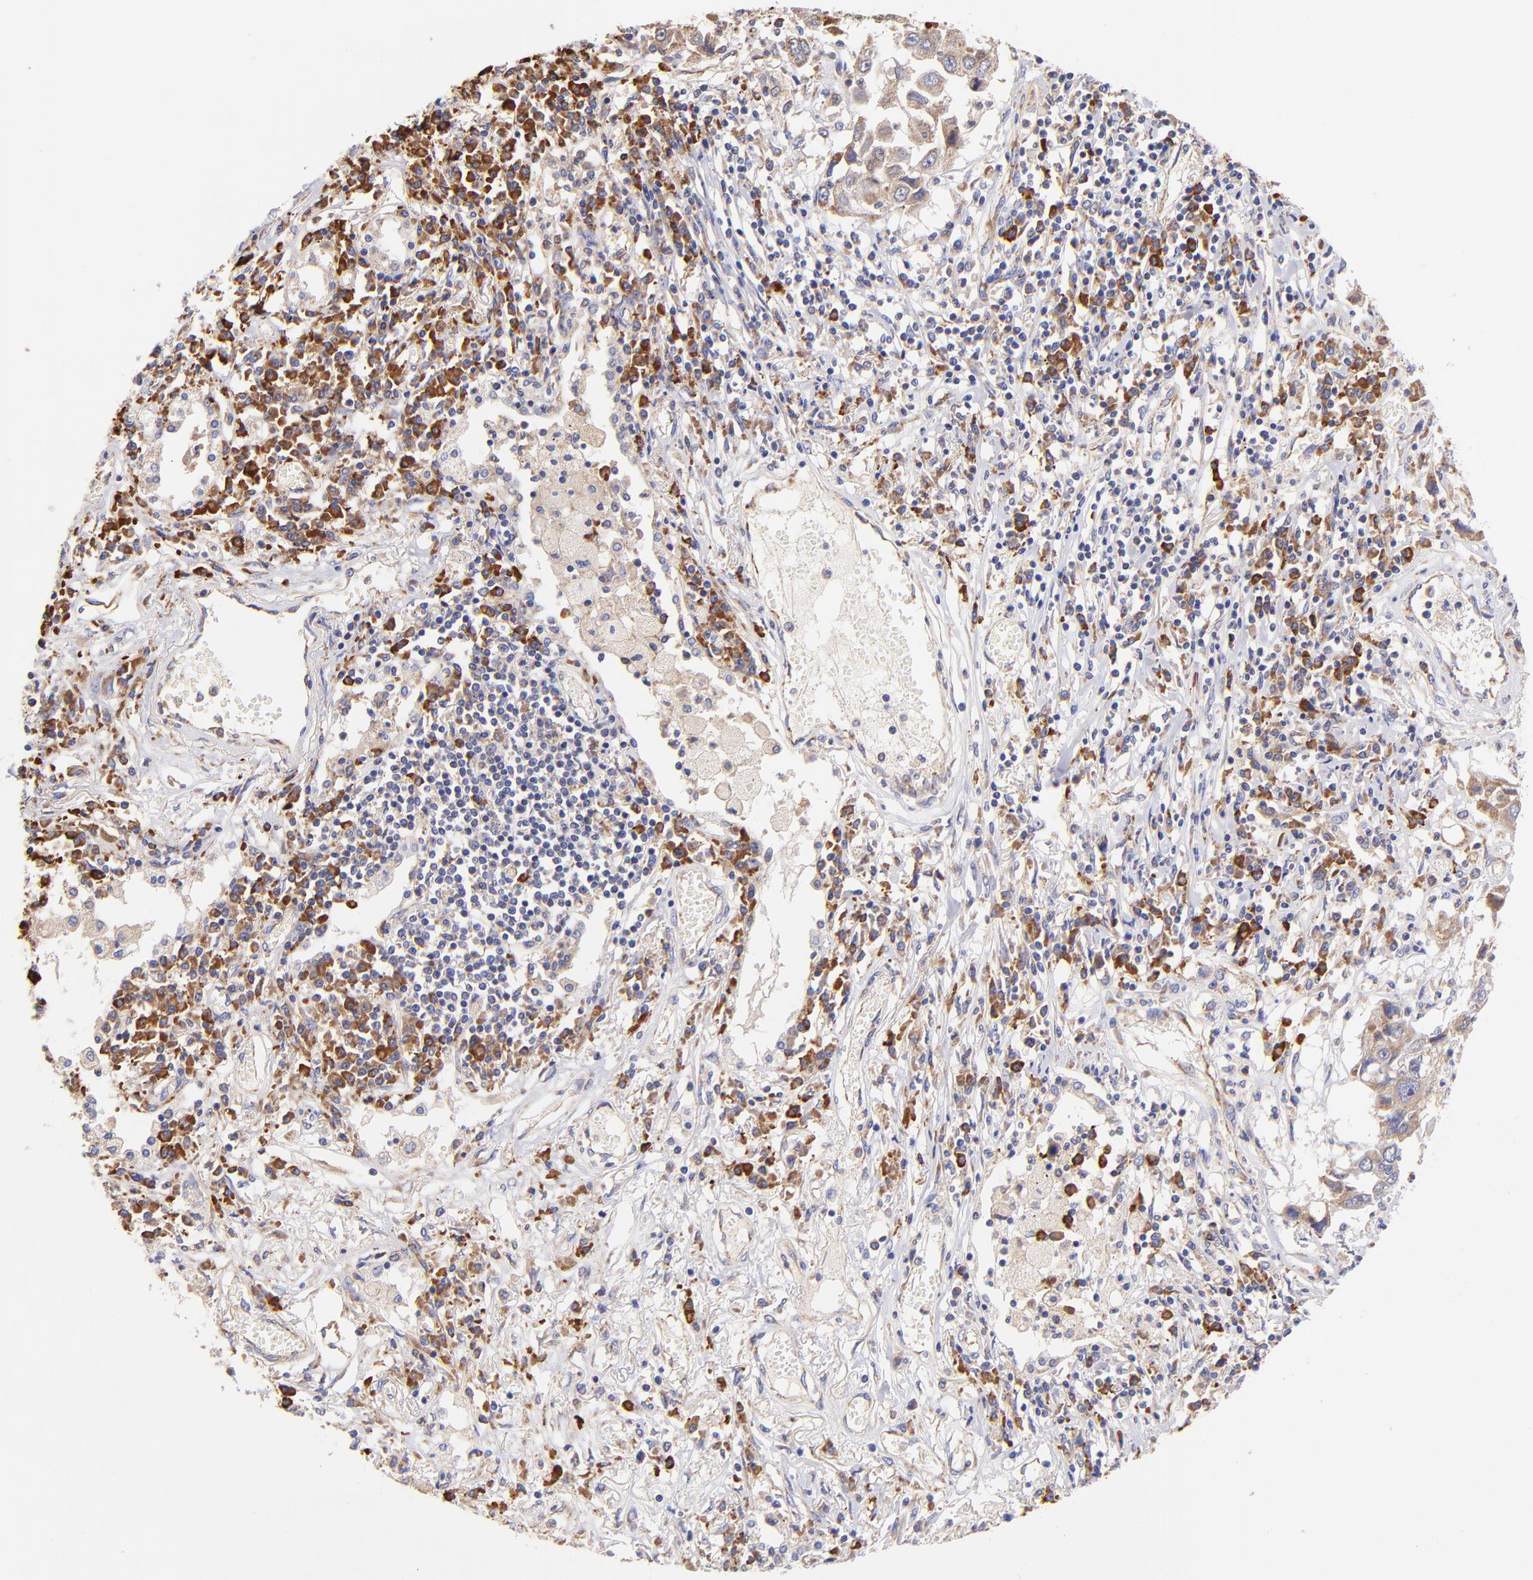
{"staining": {"intensity": "weak", "quantity": ">75%", "location": "cytoplasmic/membranous"}, "tissue": "lung cancer", "cell_type": "Tumor cells", "image_type": "cancer", "snomed": [{"axis": "morphology", "description": "Squamous cell carcinoma, NOS"}, {"axis": "topography", "description": "Lung"}], "caption": "A brown stain highlights weak cytoplasmic/membranous expression of a protein in human squamous cell carcinoma (lung) tumor cells. The staining is performed using DAB (3,3'-diaminobenzidine) brown chromogen to label protein expression. The nuclei are counter-stained blue using hematoxylin.", "gene": "PREX1", "patient": {"sex": "male", "age": 71}}